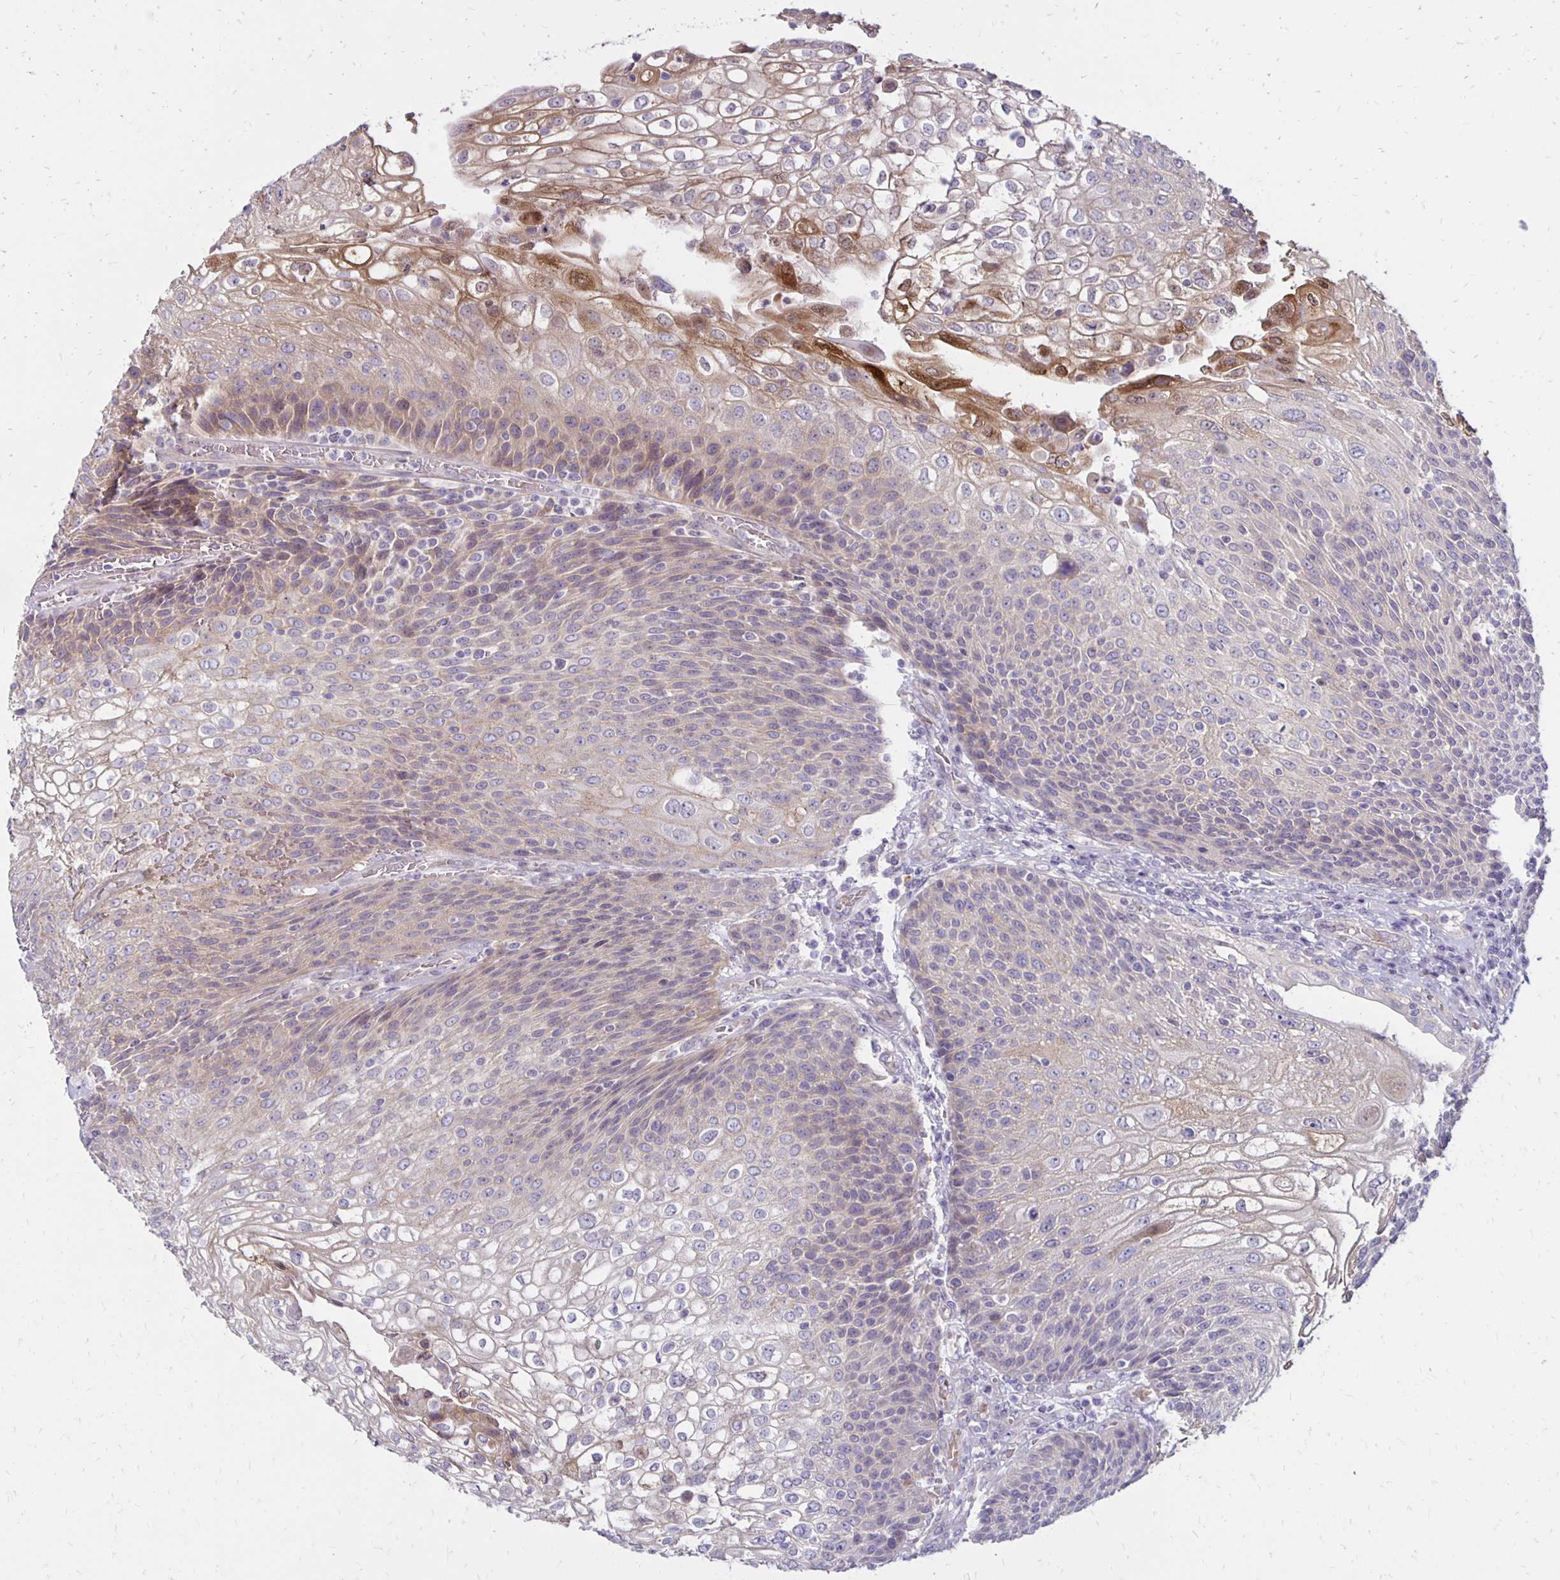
{"staining": {"intensity": "moderate", "quantity": "<25%", "location": "cytoplasmic/membranous"}, "tissue": "urothelial cancer", "cell_type": "Tumor cells", "image_type": "cancer", "snomed": [{"axis": "morphology", "description": "Urothelial carcinoma, High grade"}, {"axis": "topography", "description": "Urinary bladder"}], "caption": "A high-resolution histopathology image shows immunohistochemistry staining of urothelial cancer, which shows moderate cytoplasmic/membranous expression in about <25% of tumor cells. The staining is performed using DAB (3,3'-diaminobenzidine) brown chromogen to label protein expression. The nuclei are counter-stained blue using hematoxylin.", "gene": "KATNBL1", "patient": {"sex": "female", "age": 70}}